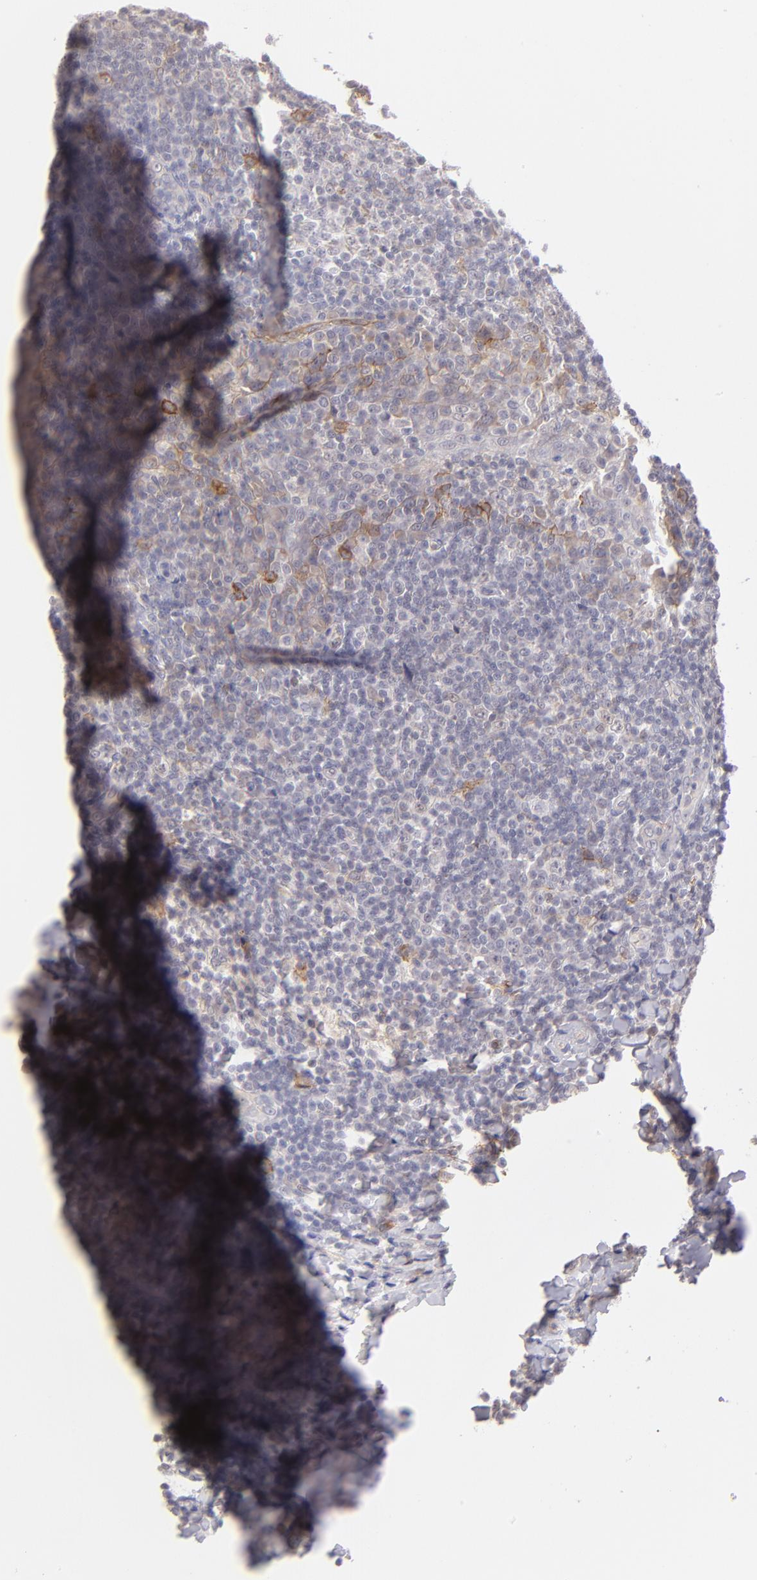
{"staining": {"intensity": "weak", "quantity": "<25%", "location": "cytoplasmic/membranous"}, "tissue": "tonsil", "cell_type": "Germinal center cells", "image_type": "normal", "snomed": [{"axis": "morphology", "description": "Normal tissue, NOS"}, {"axis": "topography", "description": "Tonsil"}], "caption": "IHC of unremarkable tonsil exhibits no expression in germinal center cells. (Brightfield microscopy of DAB (3,3'-diaminobenzidine) immunohistochemistry at high magnification).", "gene": "THBD", "patient": {"sex": "male", "age": 31}}